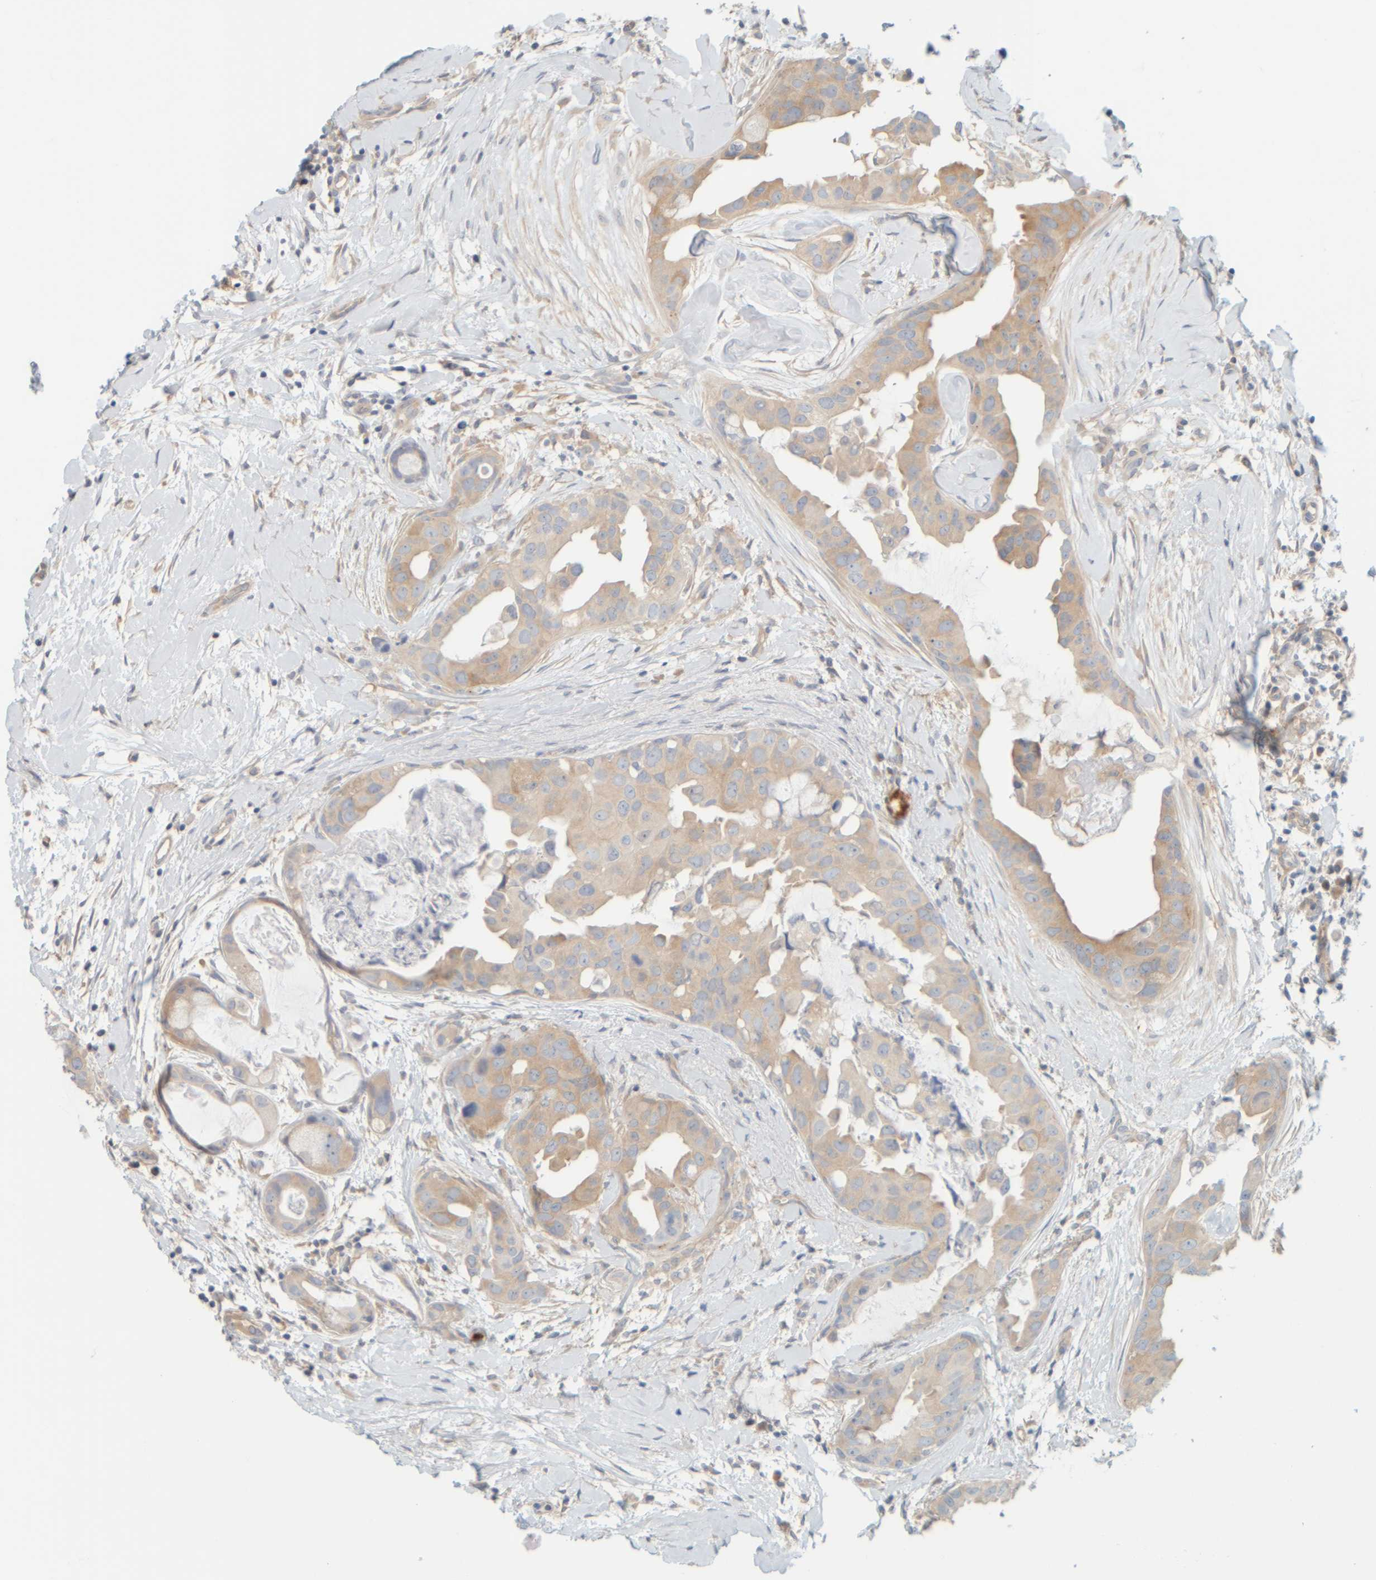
{"staining": {"intensity": "weak", "quantity": ">75%", "location": "cytoplasmic/membranous"}, "tissue": "breast cancer", "cell_type": "Tumor cells", "image_type": "cancer", "snomed": [{"axis": "morphology", "description": "Duct carcinoma"}, {"axis": "topography", "description": "Breast"}], "caption": "Breast infiltrating ductal carcinoma stained for a protein displays weak cytoplasmic/membranous positivity in tumor cells.", "gene": "PTGES3L-AARSD1", "patient": {"sex": "female", "age": 40}}